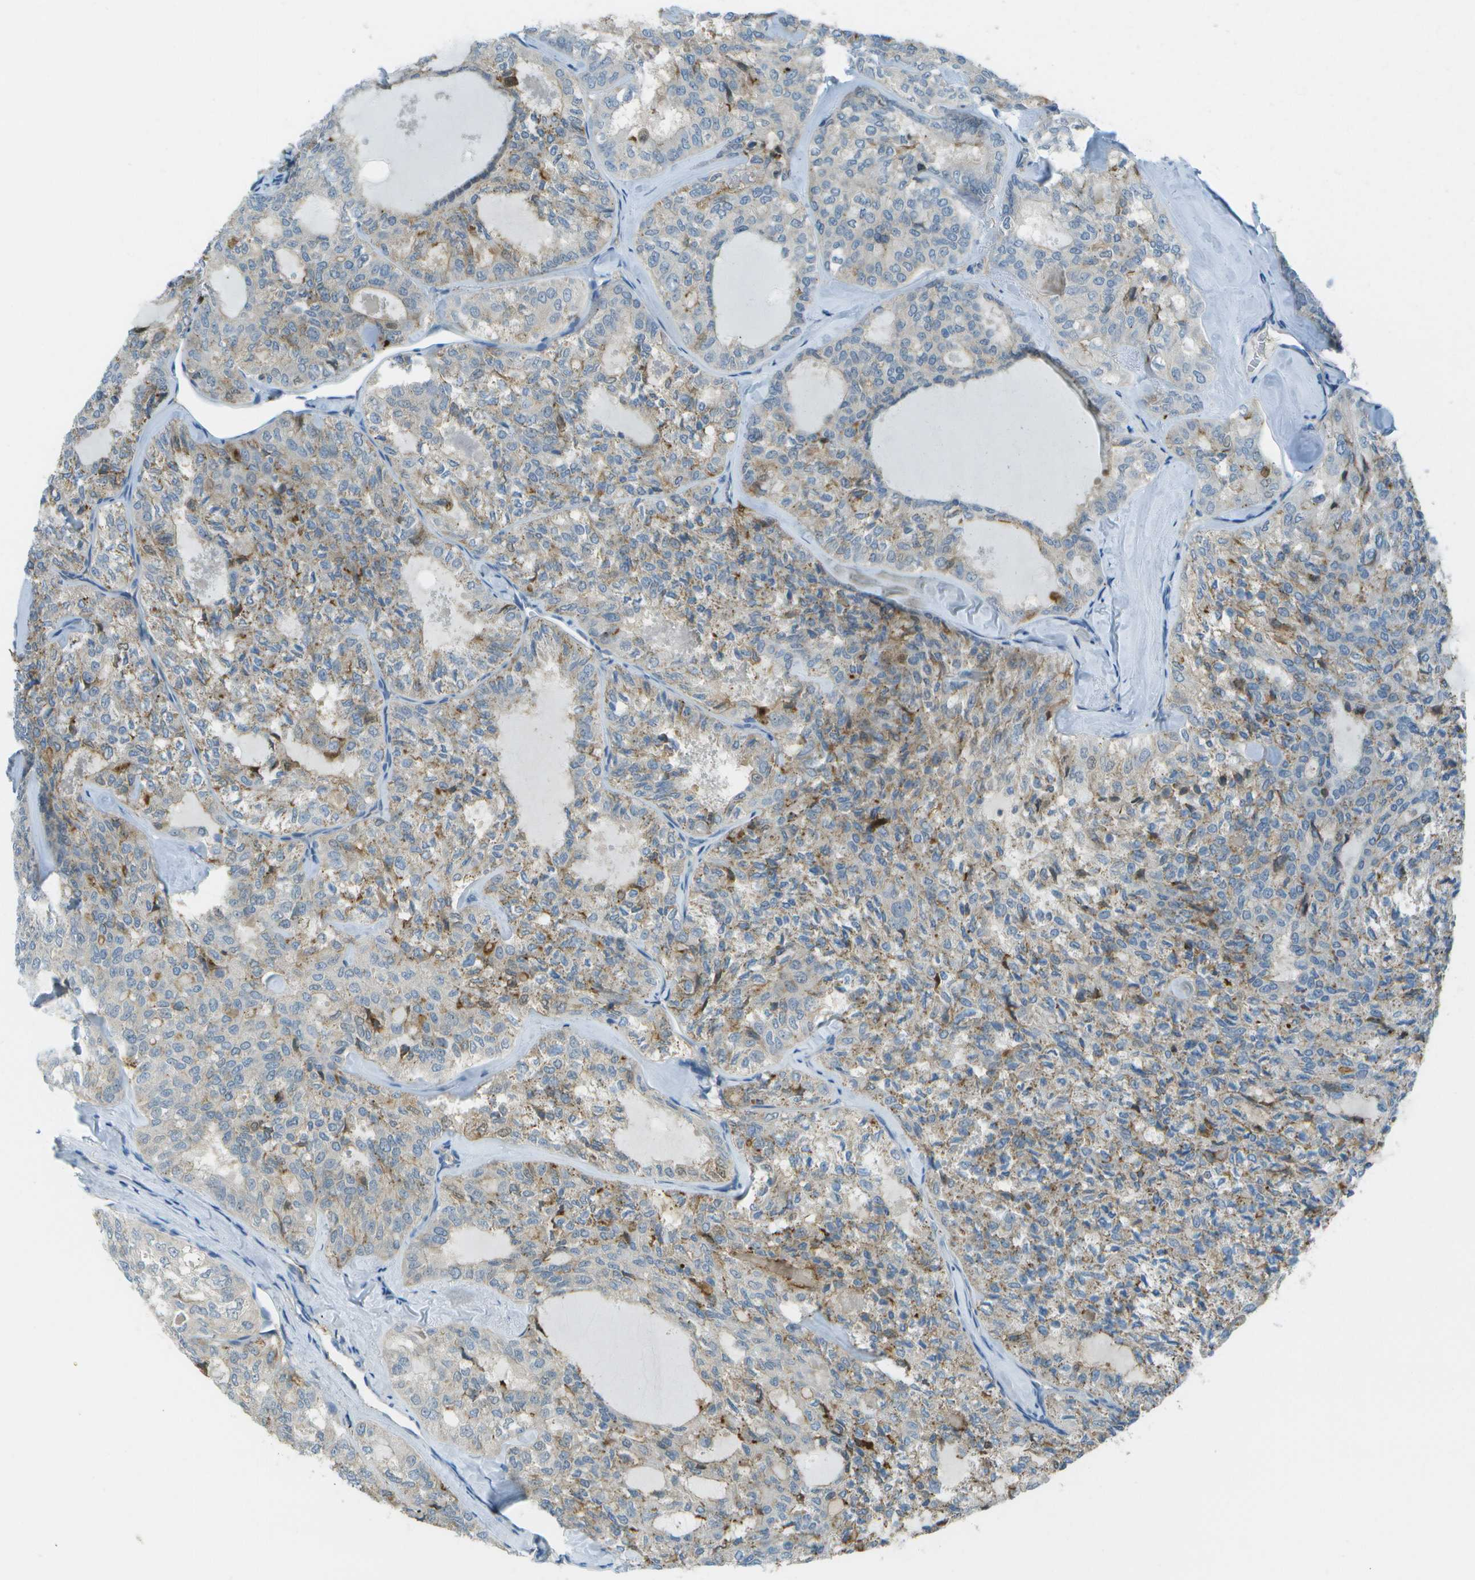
{"staining": {"intensity": "moderate", "quantity": "<25%", "location": "cytoplasmic/membranous"}, "tissue": "thyroid cancer", "cell_type": "Tumor cells", "image_type": "cancer", "snomed": [{"axis": "morphology", "description": "Follicular adenoma carcinoma, NOS"}, {"axis": "topography", "description": "Thyroid gland"}], "caption": "Thyroid cancer stained with DAB (3,3'-diaminobenzidine) IHC demonstrates low levels of moderate cytoplasmic/membranous expression in approximately <25% of tumor cells. (brown staining indicates protein expression, while blue staining denotes nuclei).", "gene": "LRRC66", "patient": {"sex": "male", "age": 75}}